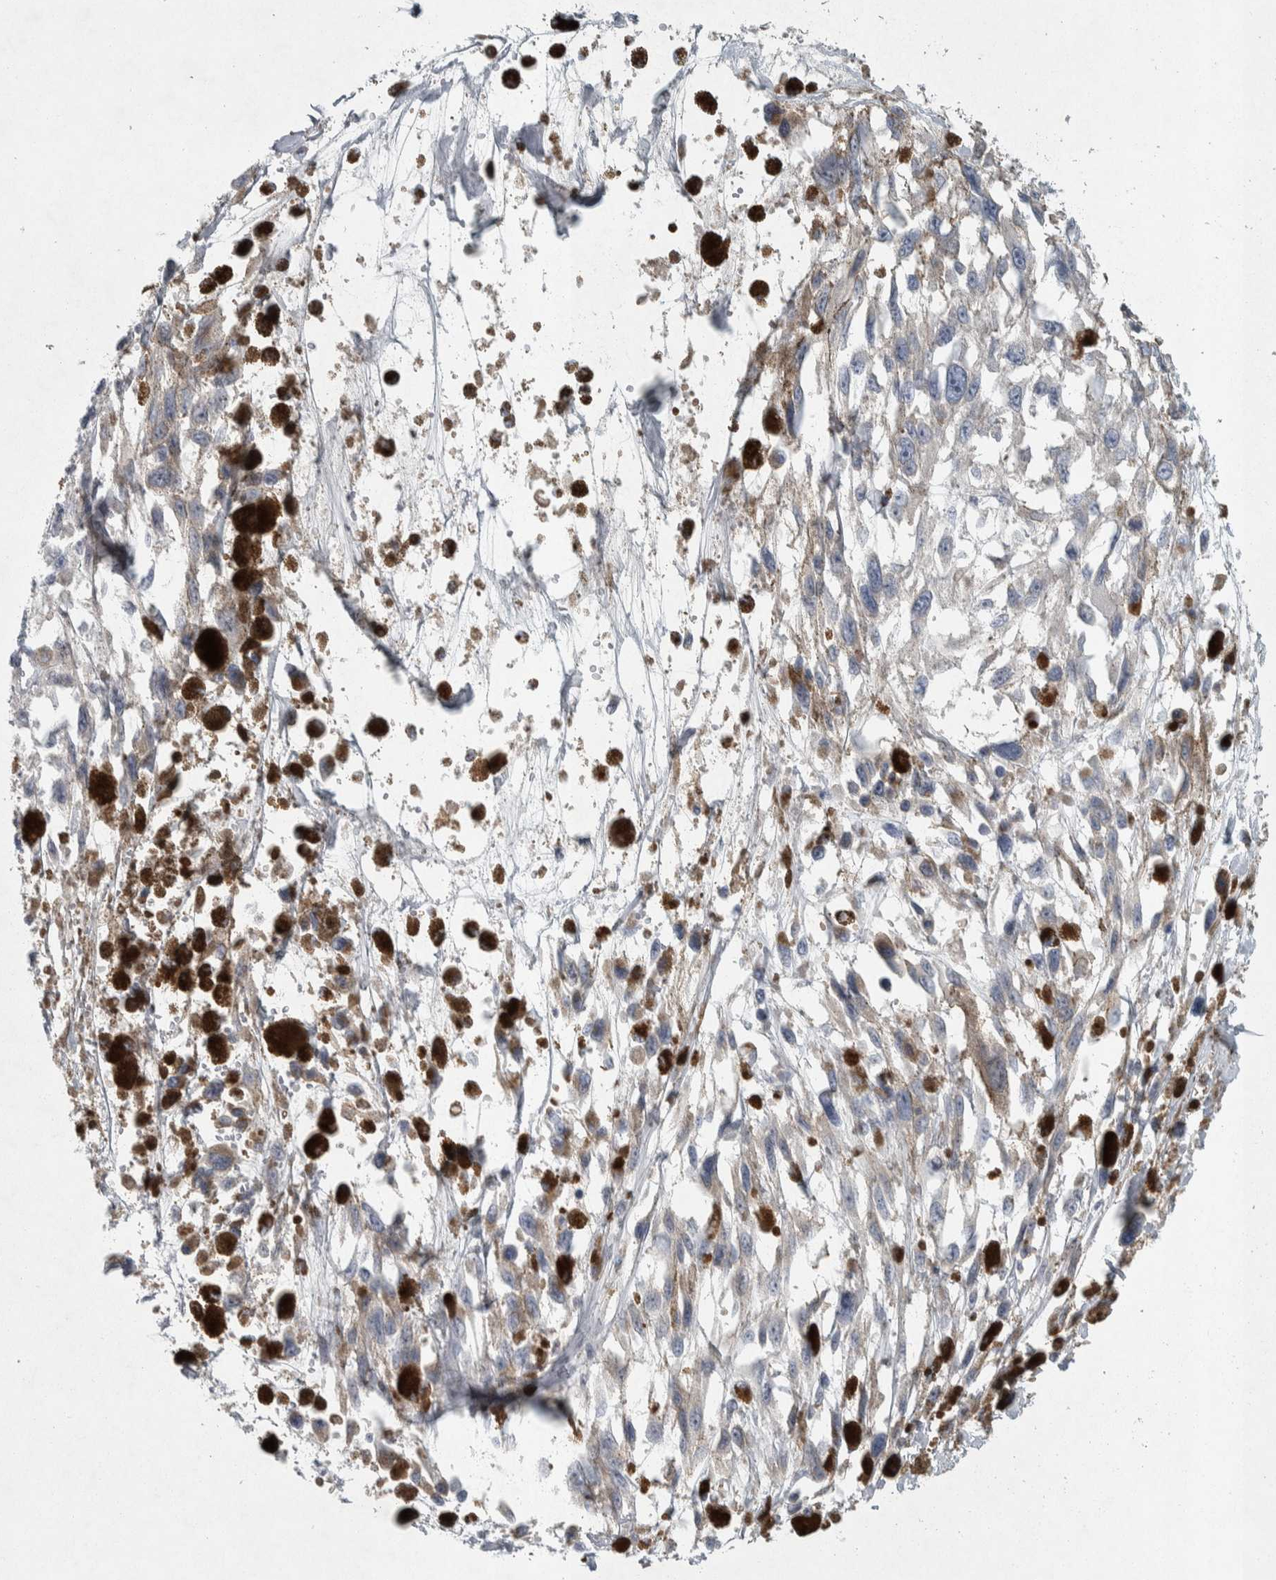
{"staining": {"intensity": "weak", "quantity": "<25%", "location": "cytoplasmic/membranous"}, "tissue": "melanoma", "cell_type": "Tumor cells", "image_type": "cancer", "snomed": [{"axis": "morphology", "description": "Malignant melanoma, Metastatic site"}, {"axis": "topography", "description": "Lymph node"}], "caption": "A photomicrograph of human melanoma is negative for staining in tumor cells.", "gene": "SIGMAR1", "patient": {"sex": "male", "age": 59}}